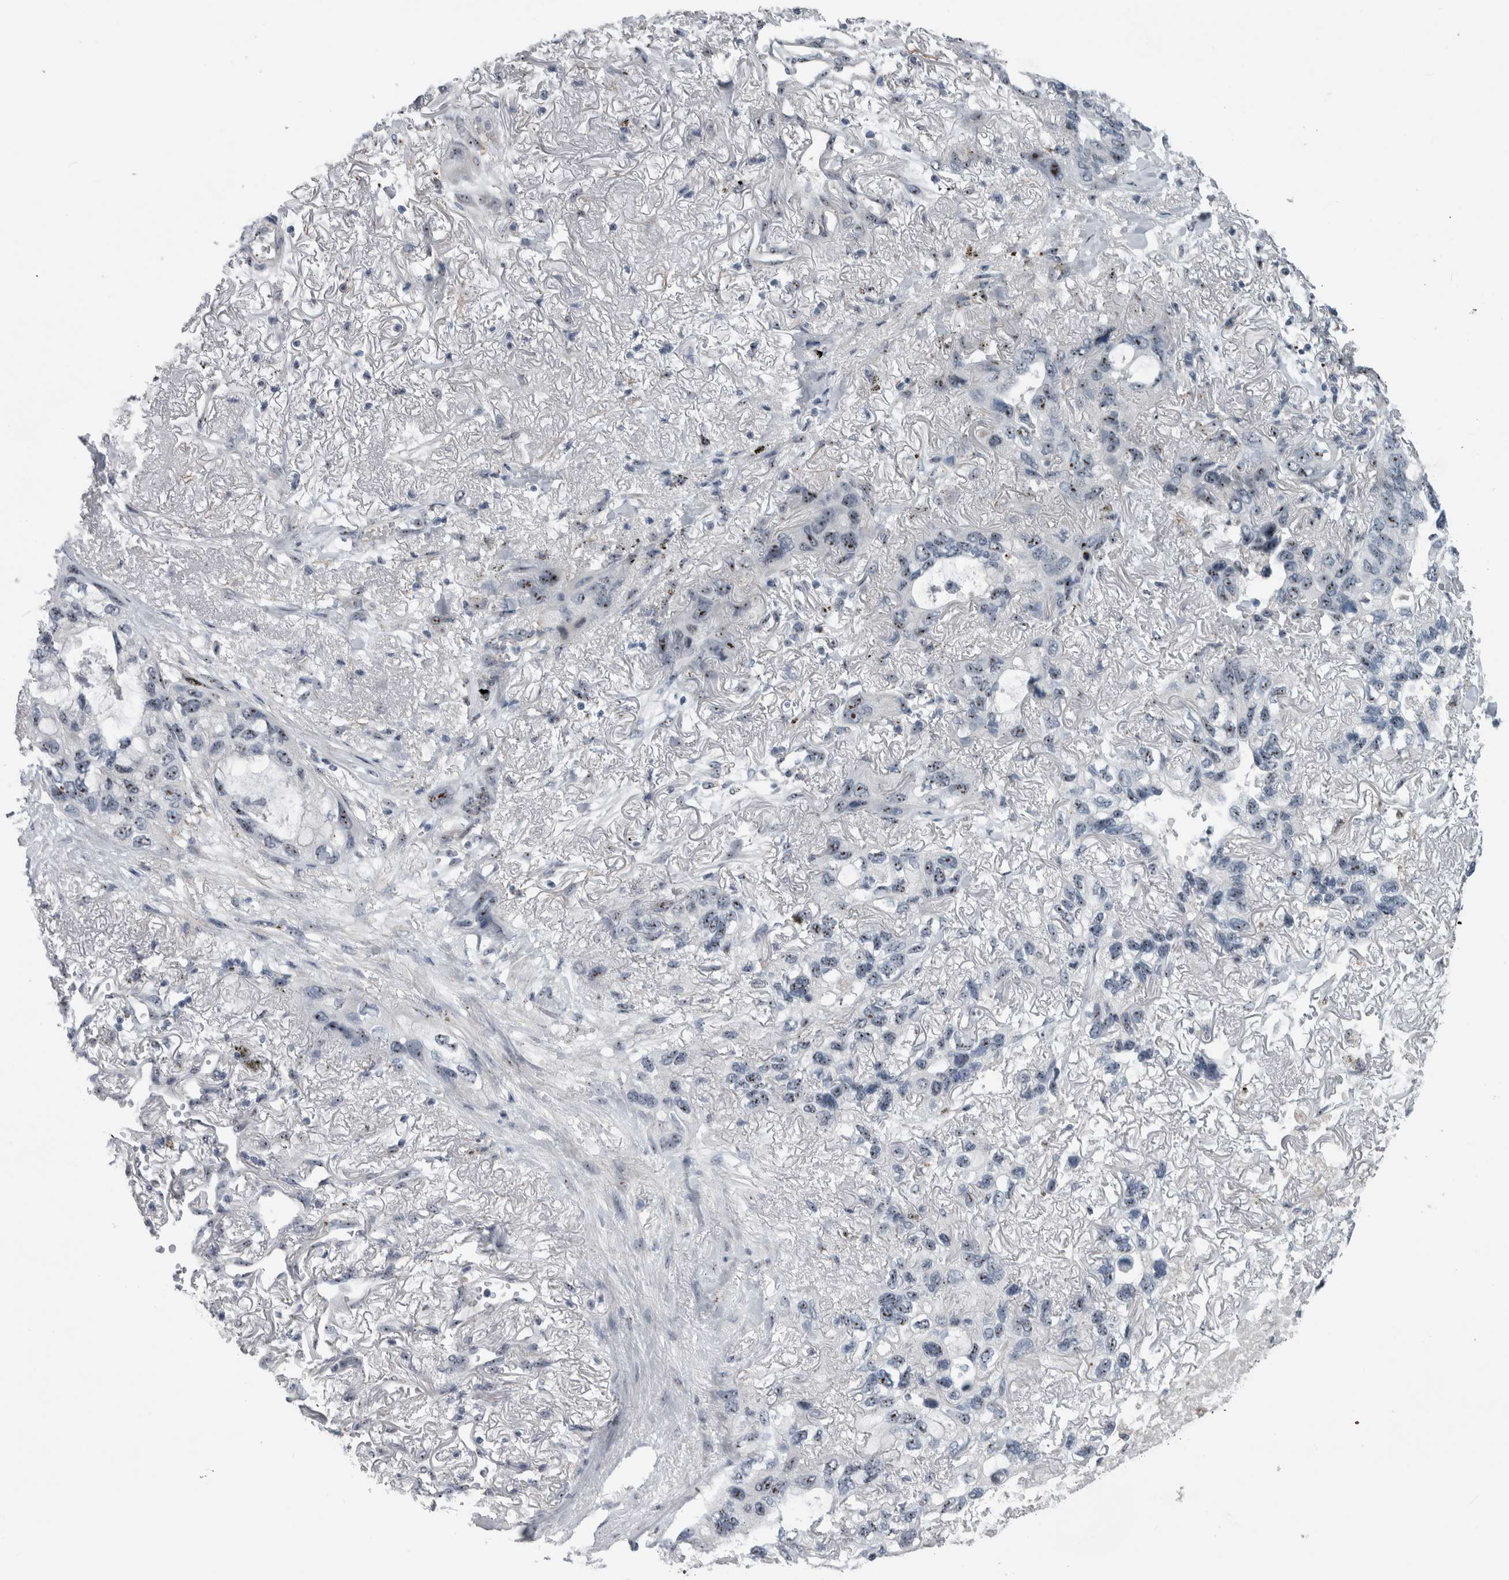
{"staining": {"intensity": "moderate", "quantity": "25%-75%", "location": "nuclear"}, "tissue": "lung cancer", "cell_type": "Tumor cells", "image_type": "cancer", "snomed": [{"axis": "morphology", "description": "Squamous cell carcinoma, NOS"}, {"axis": "topography", "description": "Lung"}], "caption": "Protein expression by immunohistochemistry (IHC) reveals moderate nuclear expression in approximately 25%-75% of tumor cells in lung cancer (squamous cell carcinoma). The protein of interest is shown in brown color, while the nuclei are stained blue.", "gene": "UTP6", "patient": {"sex": "female", "age": 73}}